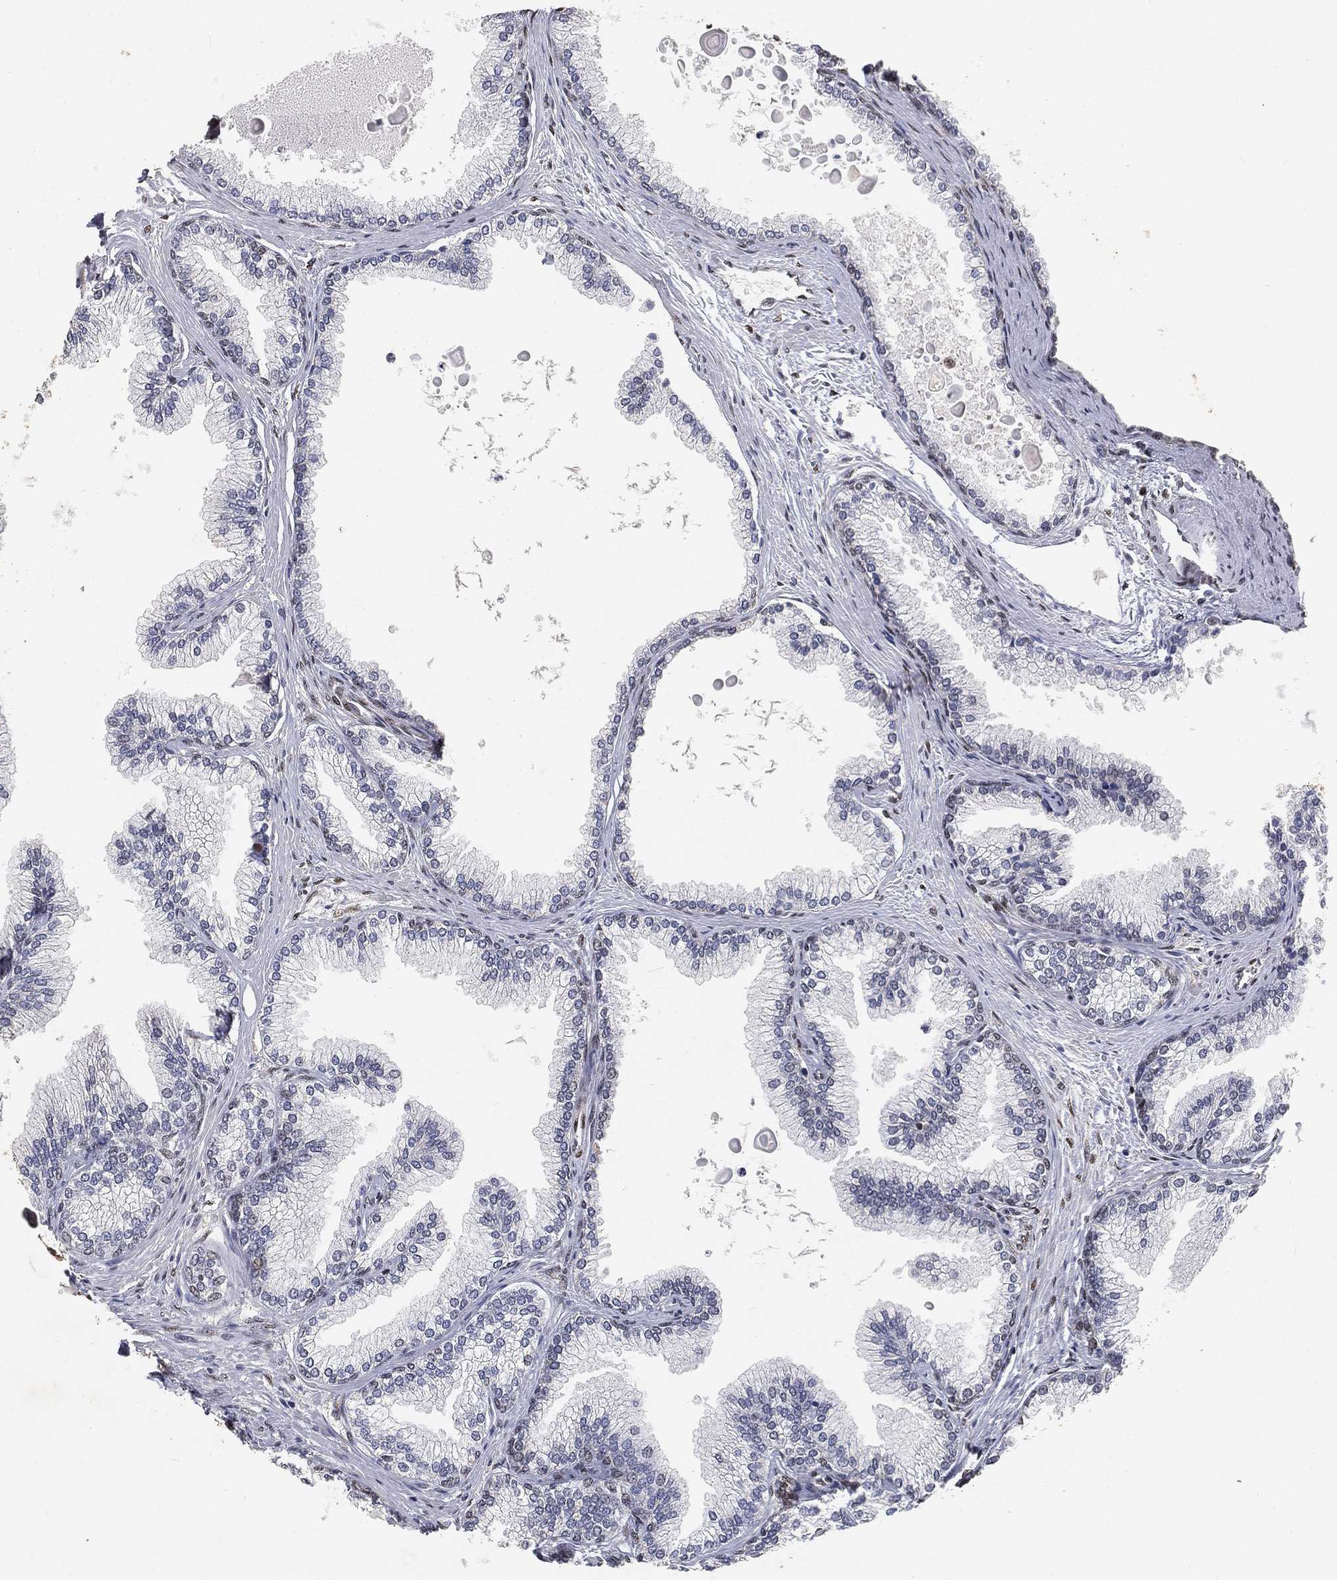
{"staining": {"intensity": "weak", "quantity": "<25%", "location": "nuclear"}, "tissue": "prostate", "cell_type": "Glandular cells", "image_type": "normal", "snomed": [{"axis": "morphology", "description": "Normal tissue, NOS"}, {"axis": "topography", "description": "Prostate"}], "caption": "Immunohistochemistry photomicrograph of normal prostate stained for a protein (brown), which displays no positivity in glandular cells. (Brightfield microscopy of DAB (3,3'-diaminobenzidine) IHC at high magnification).", "gene": "CRTC3", "patient": {"sex": "male", "age": 72}}